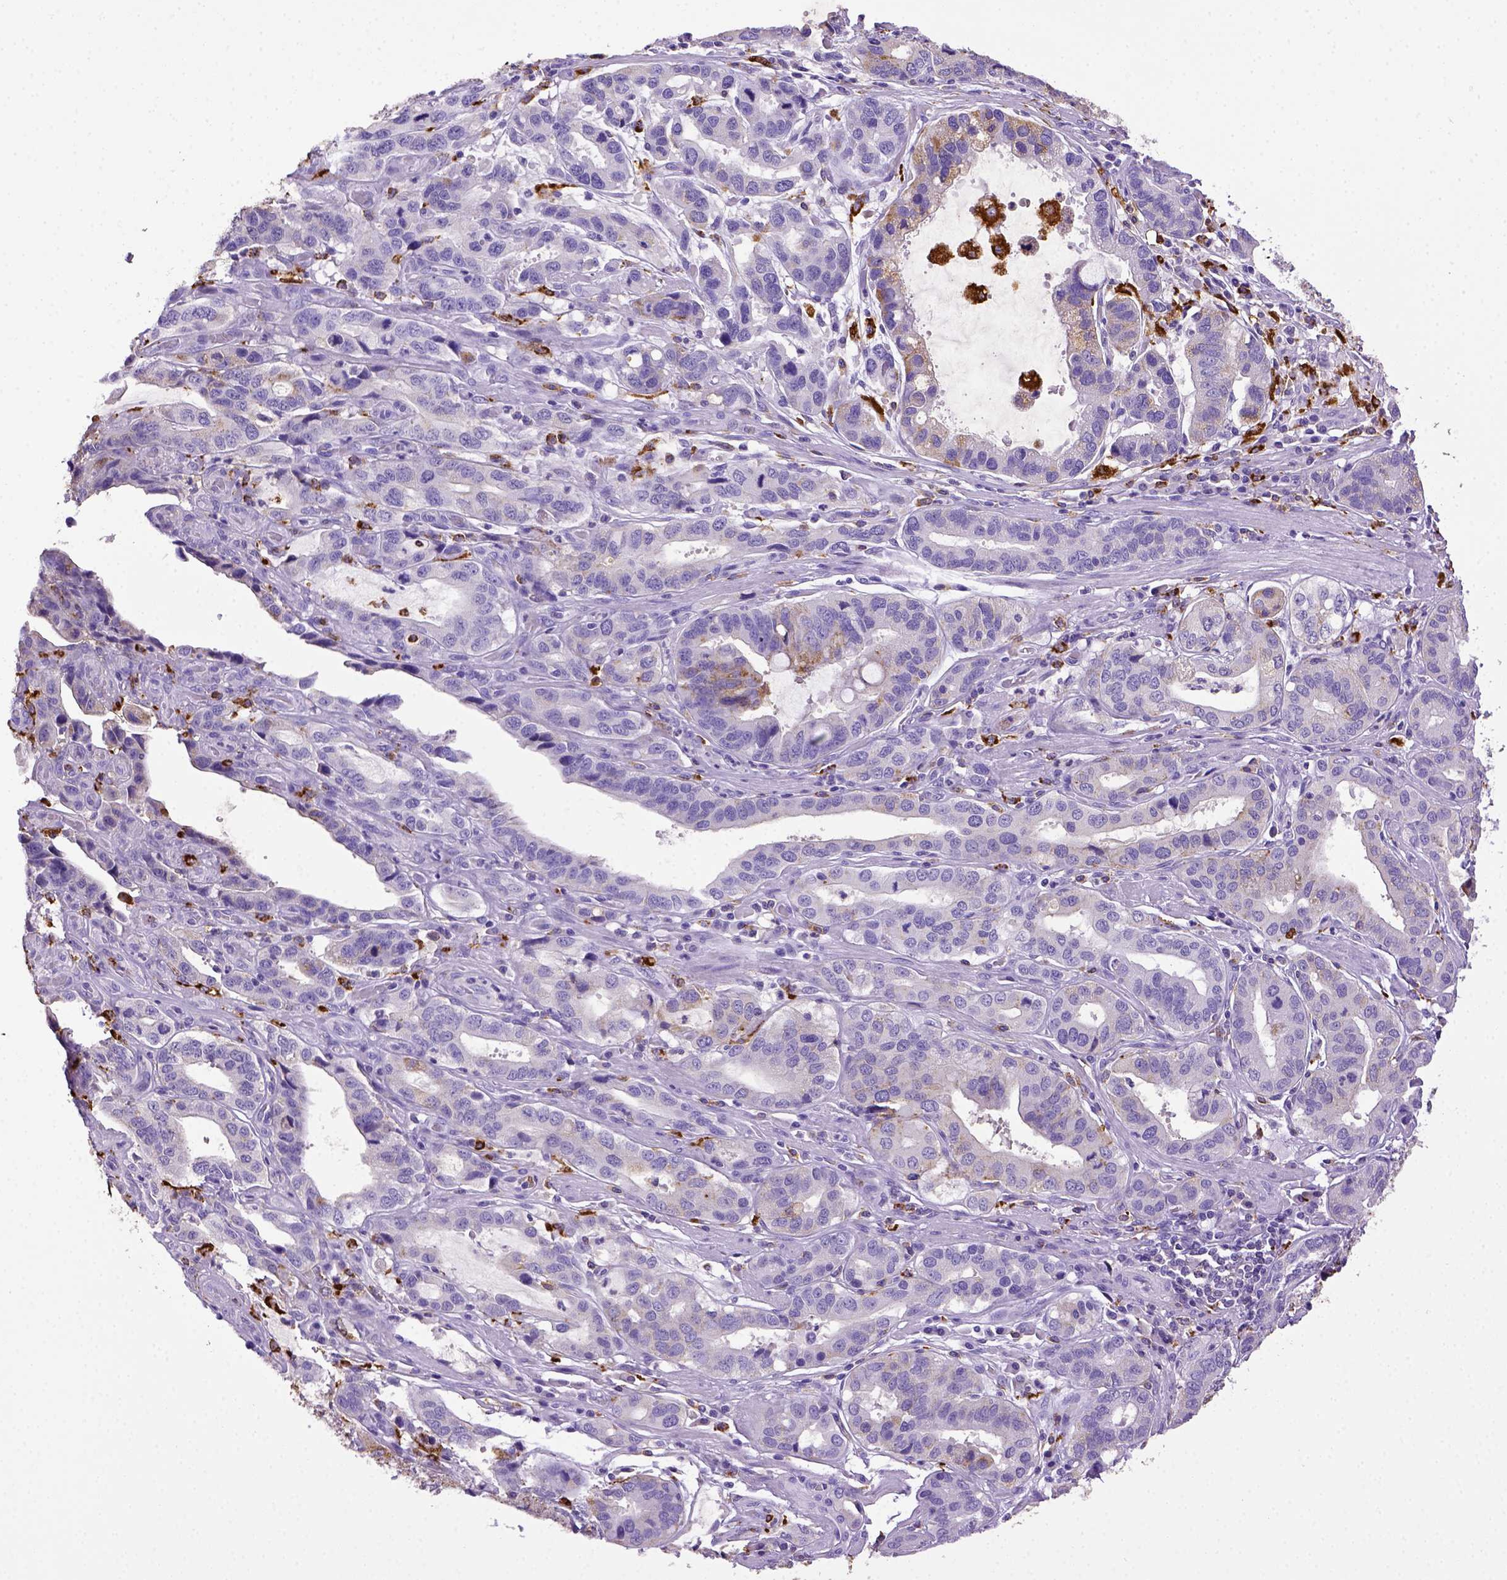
{"staining": {"intensity": "negative", "quantity": "none", "location": "none"}, "tissue": "stomach cancer", "cell_type": "Tumor cells", "image_type": "cancer", "snomed": [{"axis": "morphology", "description": "Adenocarcinoma, NOS"}, {"axis": "topography", "description": "Stomach, lower"}], "caption": "A high-resolution photomicrograph shows immunohistochemistry staining of stomach adenocarcinoma, which shows no significant positivity in tumor cells.", "gene": "CD68", "patient": {"sex": "female", "age": 76}}